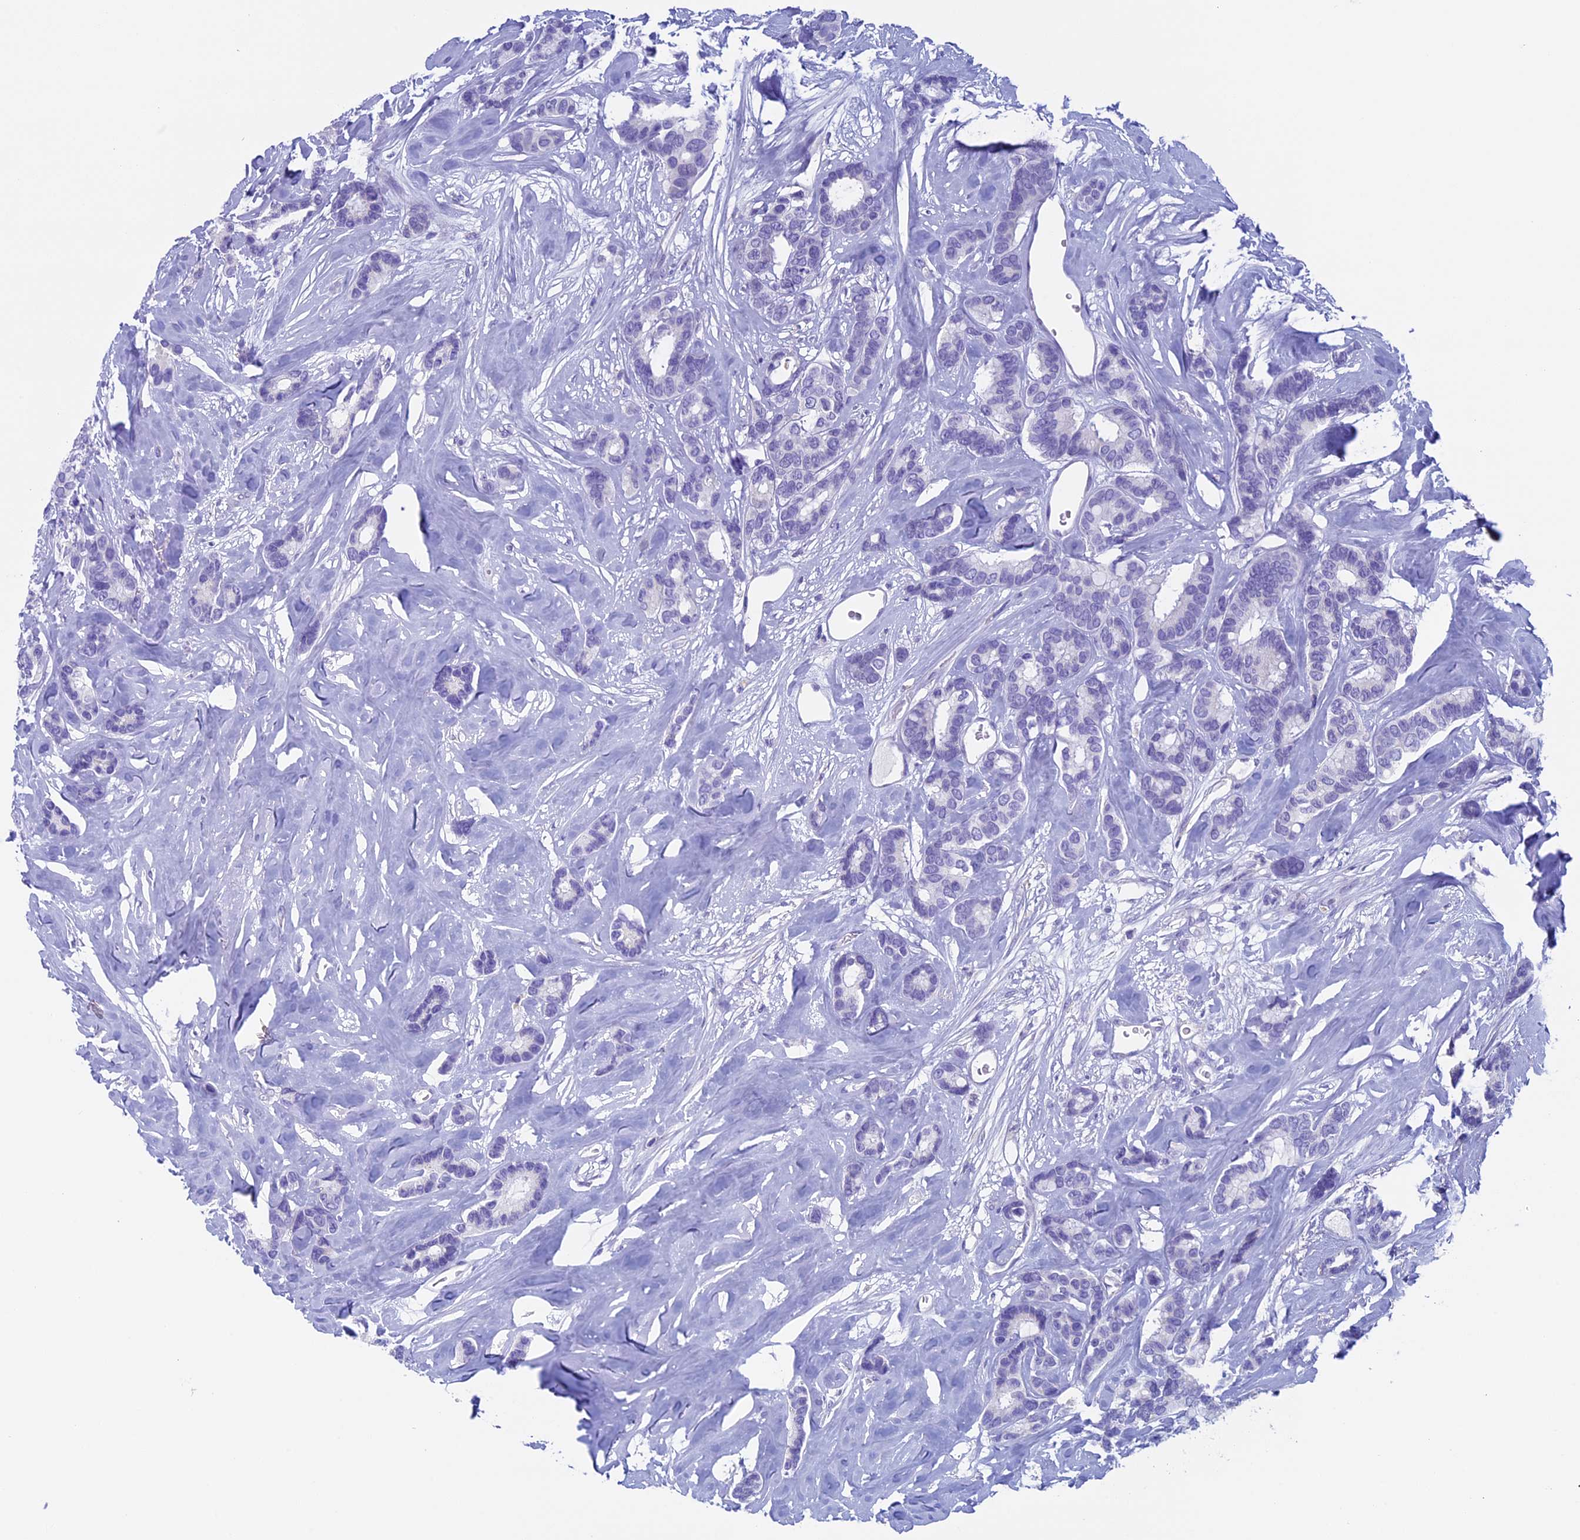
{"staining": {"intensity": "negative", "quantity": "none", "location": "none"}, "tissue": "breast cancer", "cell_type": "Tumor cells", "image_type": "cancer", "snomed": [{"axis": "morphology", "description": "Duct carcinoma"}, {"axis": "topography", "description": "Breast"}], "caption": "Immunohistochemical staining of breast cancer exhibits no significant staining in tumor cells.", "gene": "ZNF563", "patient": {"sex": "female", "age": 87}}